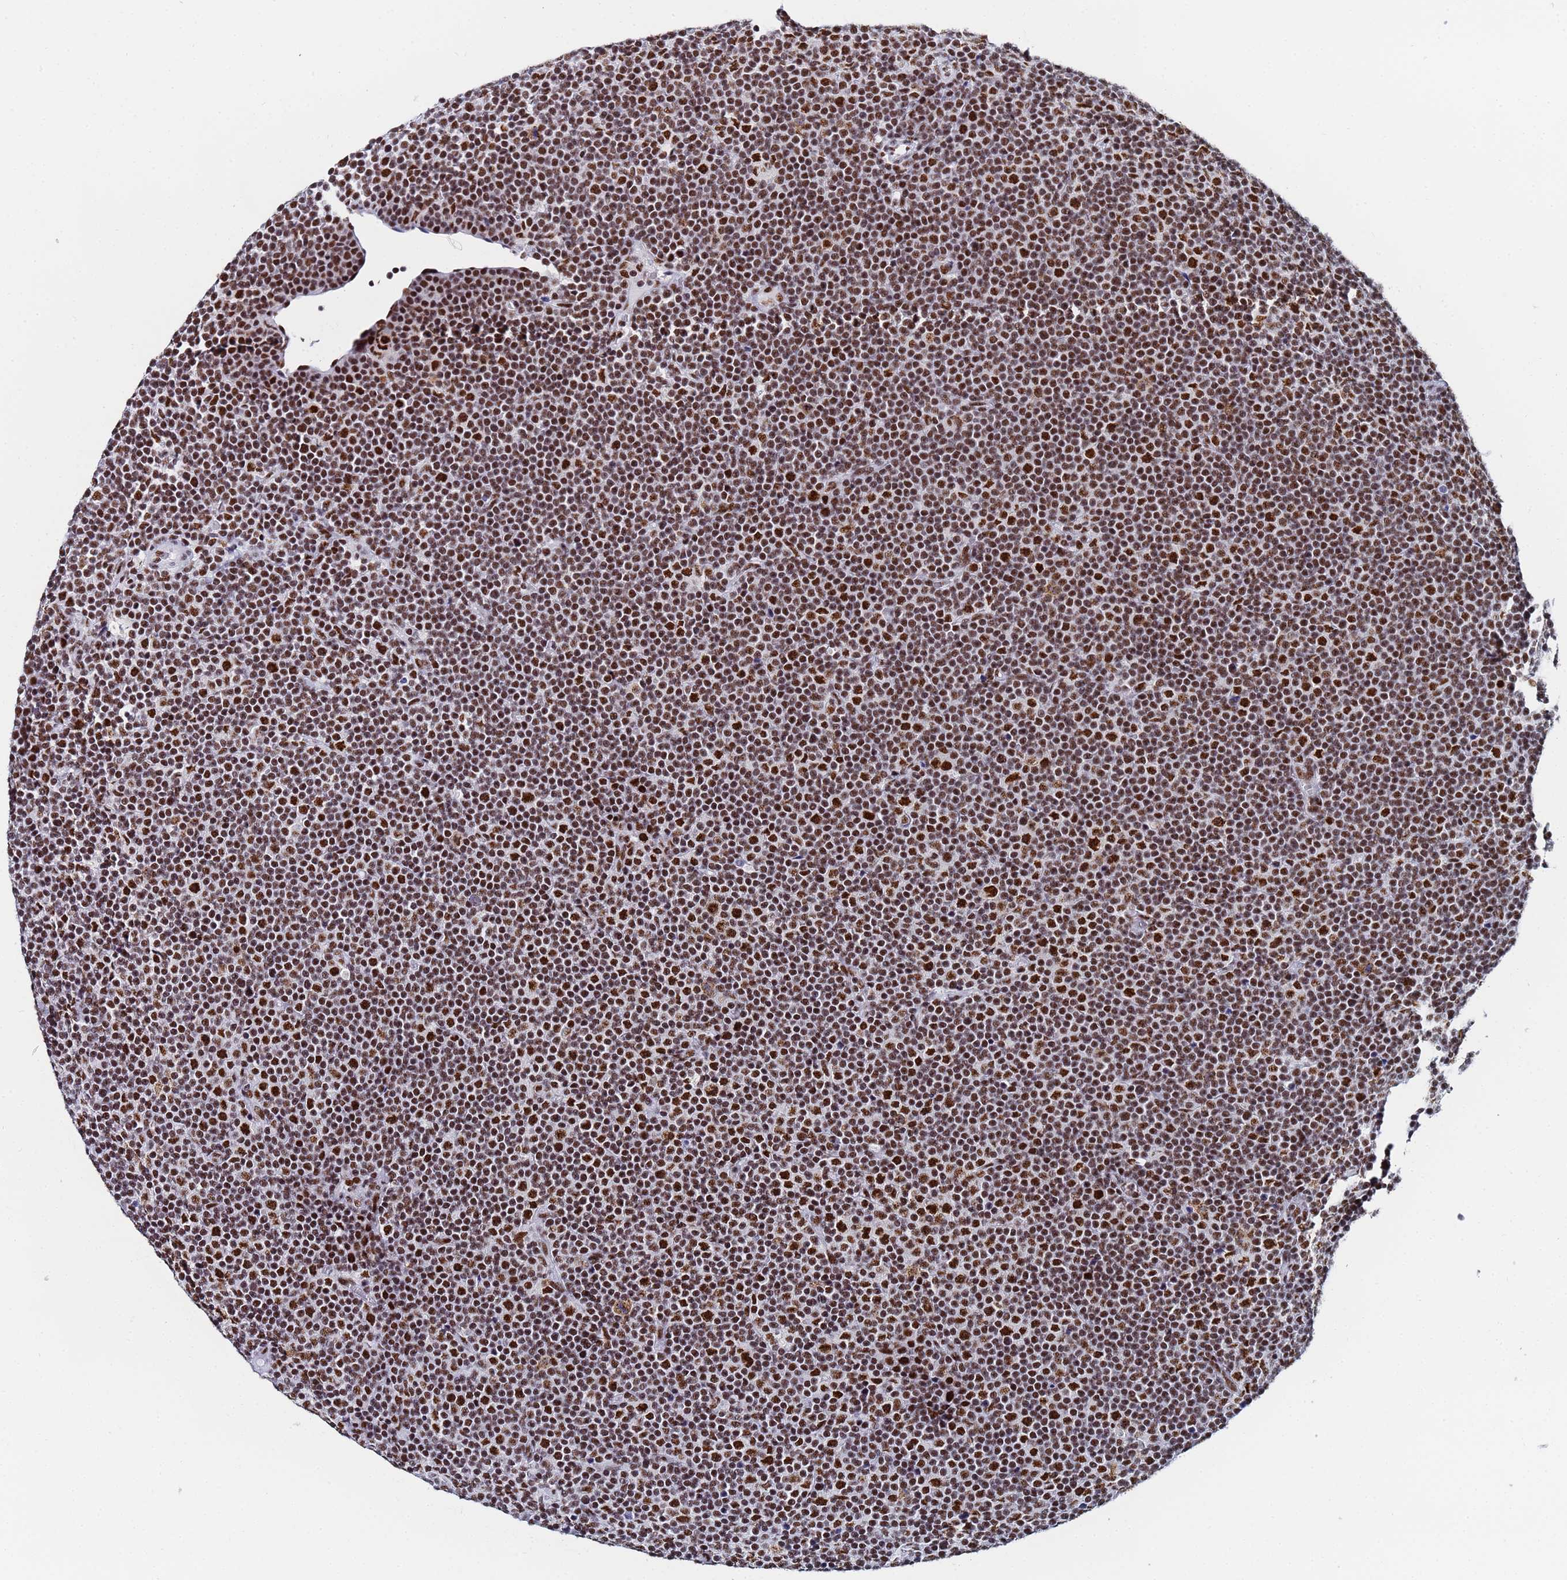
{"staining": {"intensity": "strong", "quantity": ">75%", "location": "nuclear"}, "tissue": "lymphoma", "cell_type": "Tumor cells", "image_type": "cancer", "snomed": [{"axis": "morphology", "description": "Malignant lymphoma, non-Hodgkin's type, Low grade"}, {"axis": "topography", "description": "Lymph node"}], "caption": "Brown immunohistochemical staining in human malignant lymphoma, non-Hodgkin's type (low-grade) exhibits strong nuclear positivity in about >75% of tumor cells.", "gene": "SNRPA1", "patient": {"sex": "female", "age": 67}}